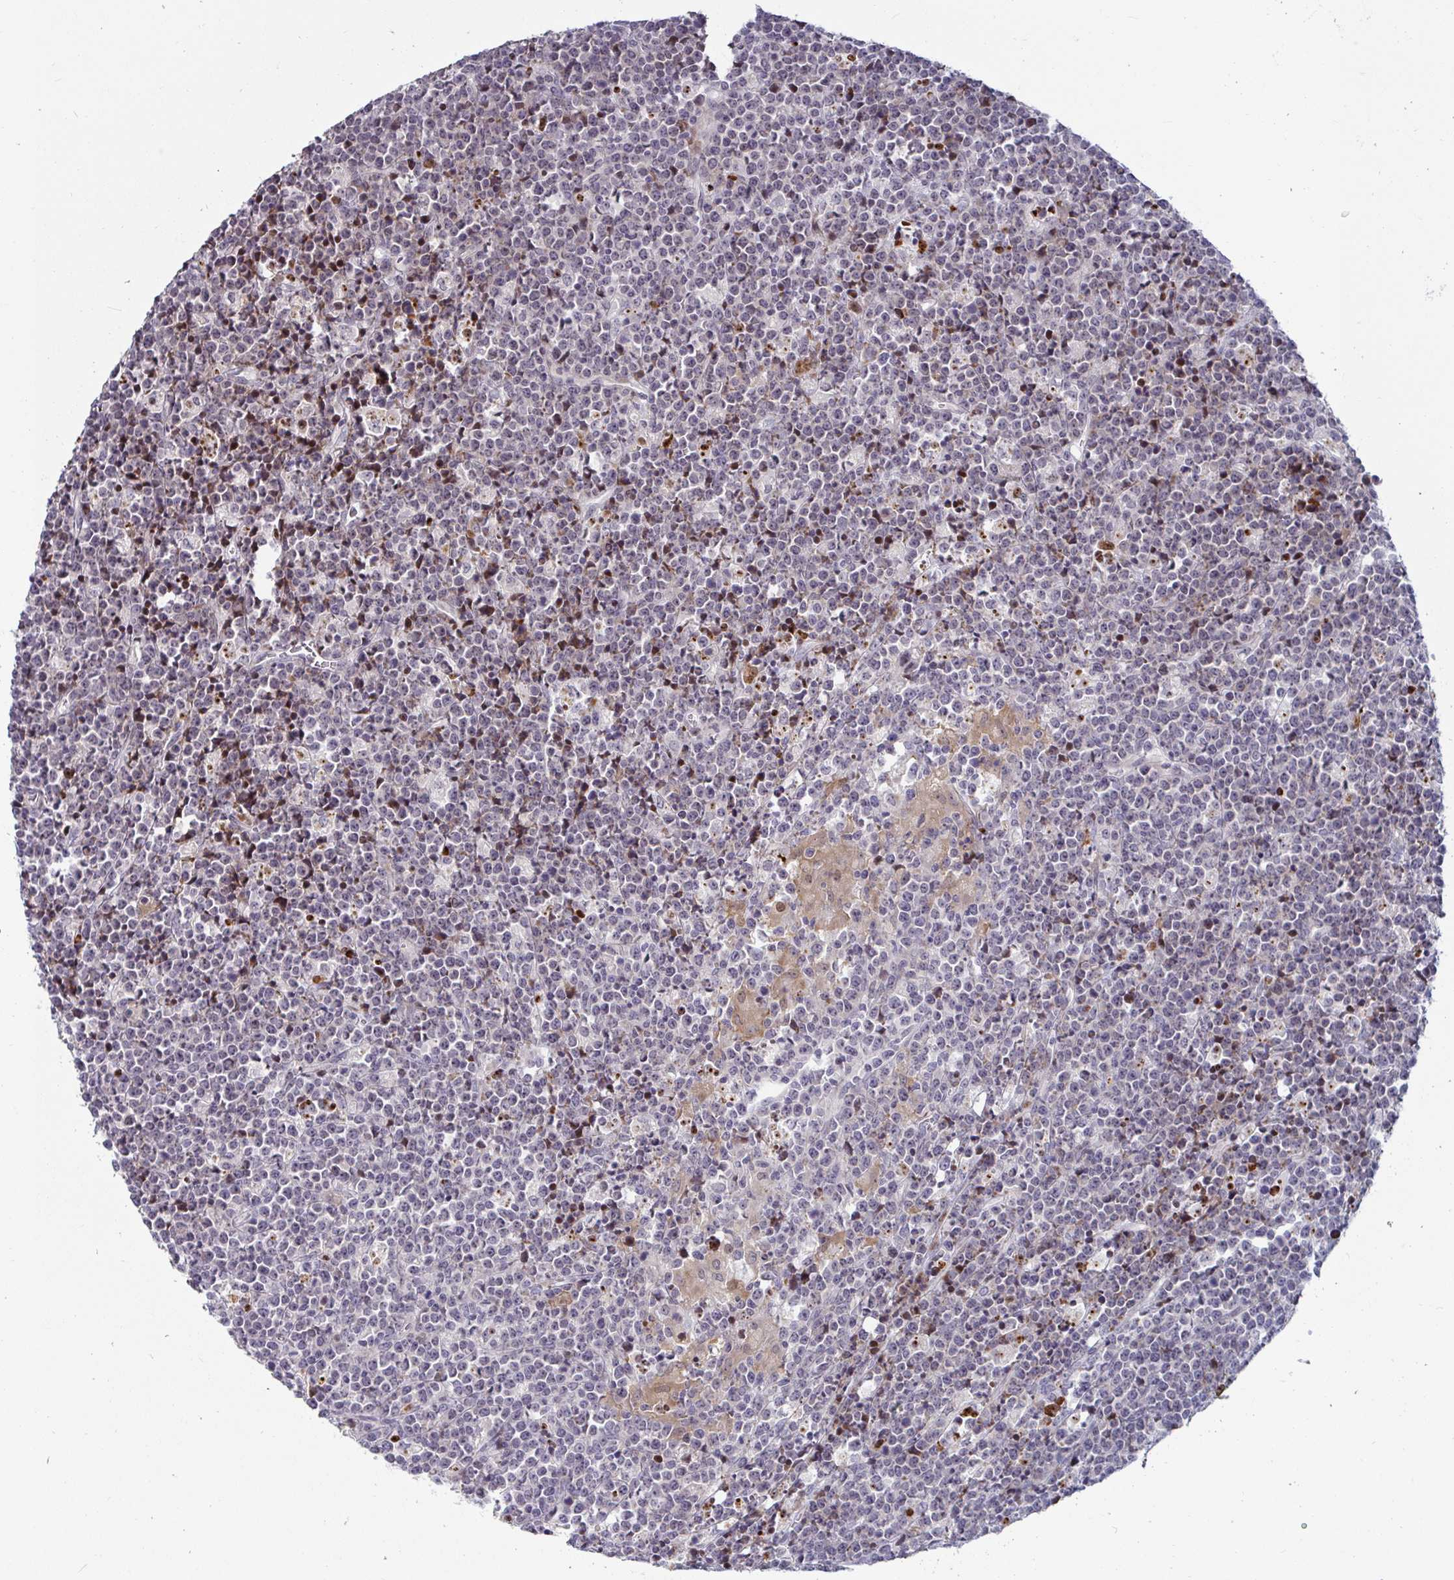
{"staining": {"intensity": "negative", "quantity": "none", "location": "none"}, "tissue": "lymphoma", "cell_type": "Tumor cells", "image_type": "cancer", "snomed": [{"axis": "morphology", "description": "Malignant lymphoma, non-Hodgkin's type, High grade"}, {"axis": "topography", "description": "Ovary"}], "caption": "The histopathology image exhibits no staining of tumor cells in high-grade malignant lymphoma, non-Hodgkin's type. (DAB immunohistochemistry (IHC) with hematoxylin counter stain).", "gene": "GSTM1", "patient": {"sex": "female", "age": 56}}